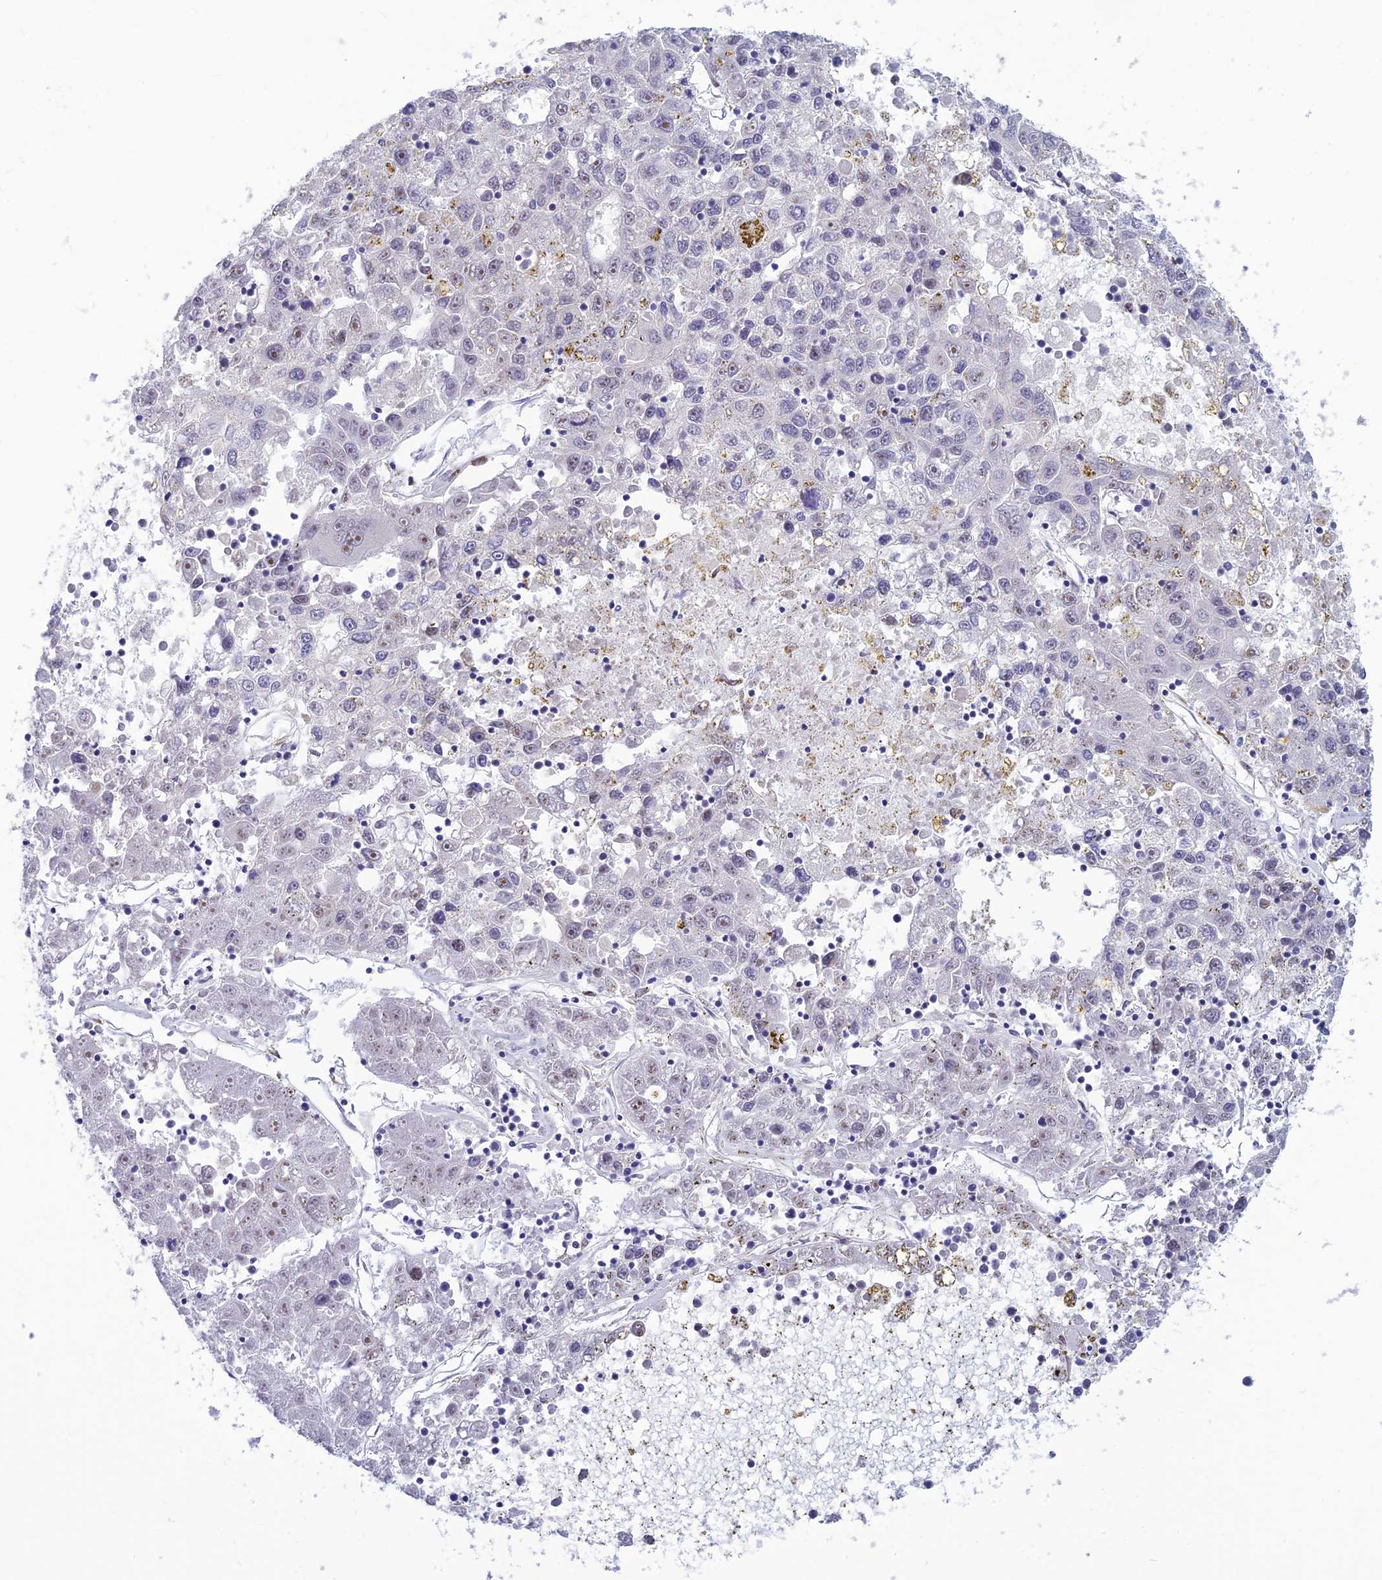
{"staining": {"intensity": "negative", "quantity": "none", "location": "none"}, "tissue": "liver cancer", "cell_type": "Tumor cells", "image_type": "cancer", "snomed": [{"axis": "morphology", "description": "Carcinoma, Hepatocellular, NOS"}, {"axis": "topography", "description": "Liver"}], "caption": "Liver cancer was stained to show a protein in brown. There is no significant positivity in tumor cells.", "gene": "CLK4", "patient": {"sex": "male", "age": 49}}